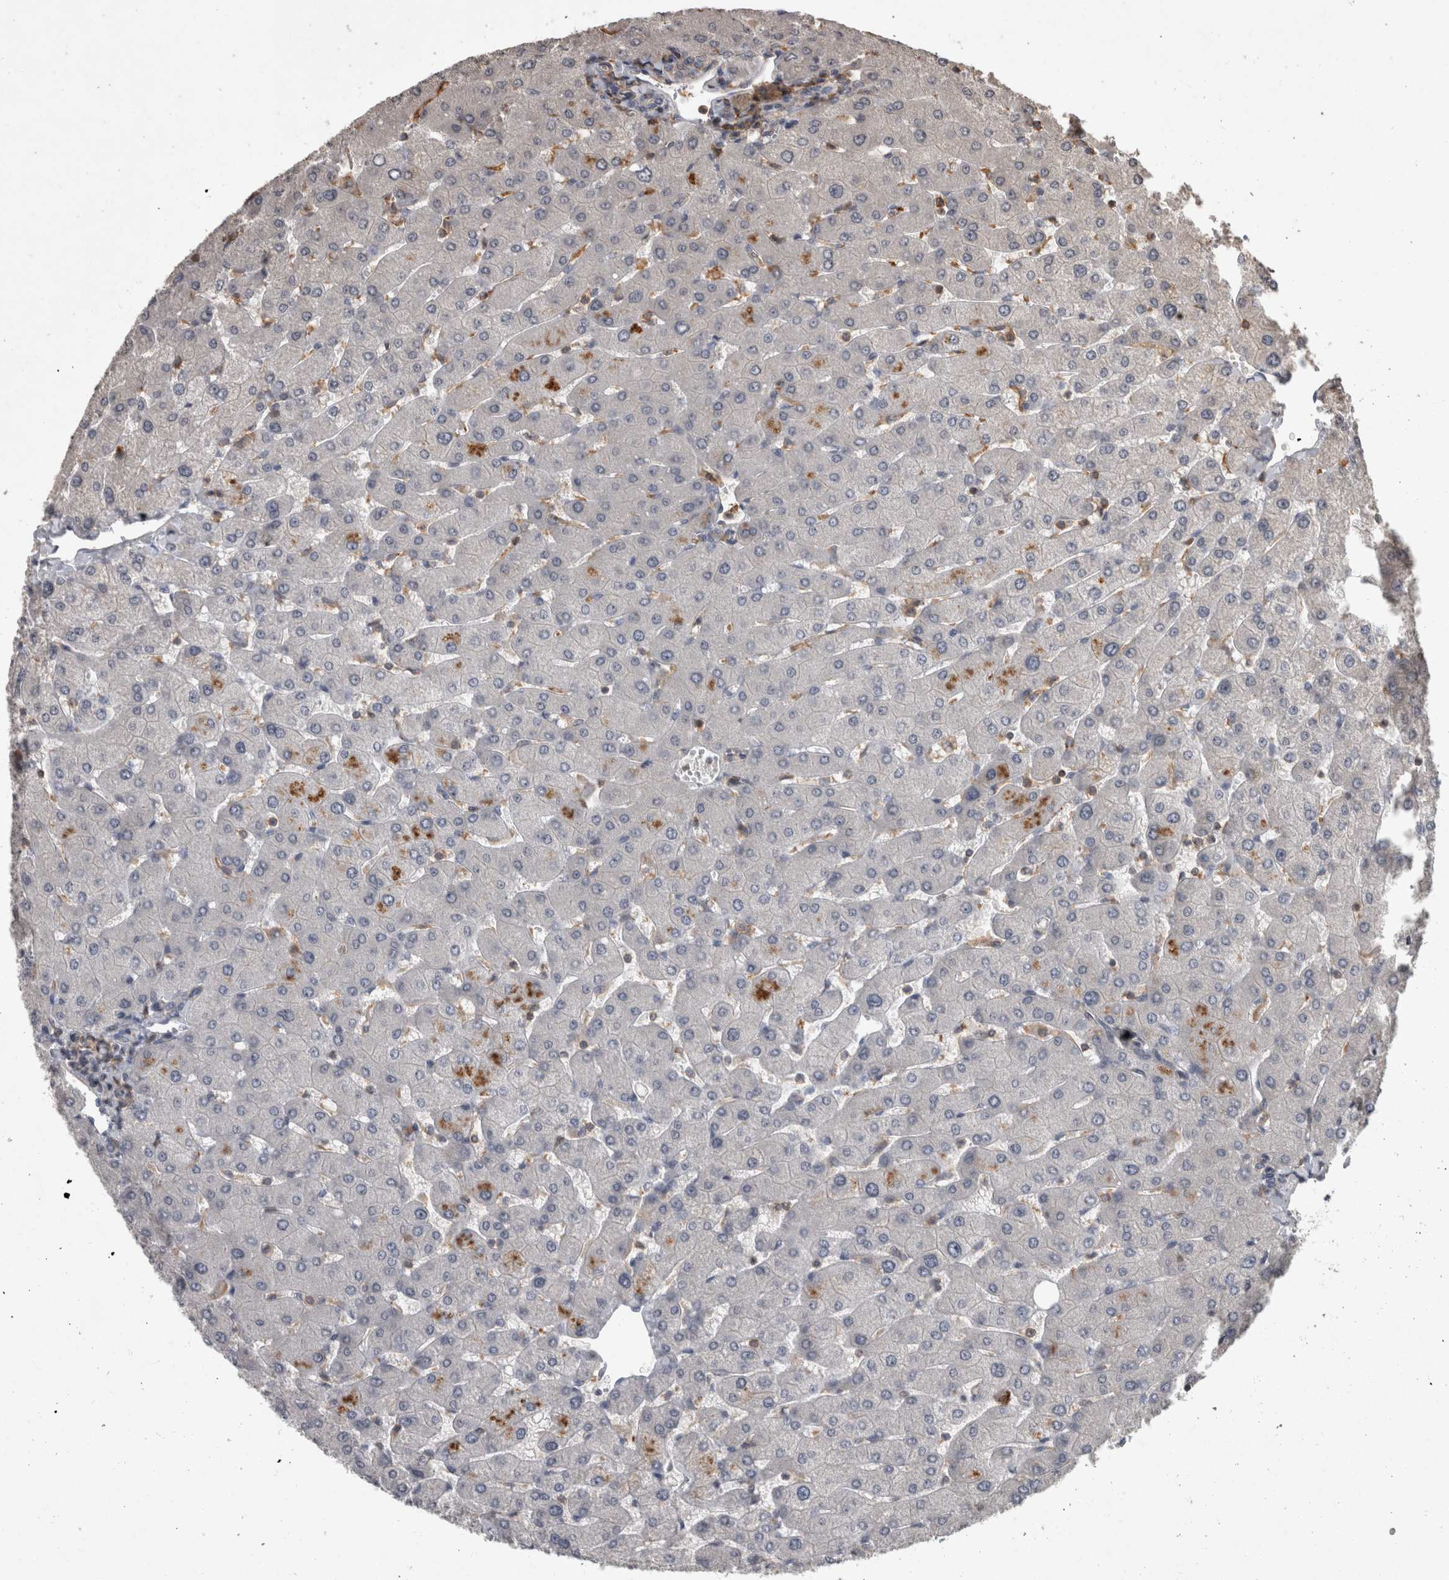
{"staining": {"intensity": "weak", "quantity": ">75%", "location": "cytoplasmic/membranous"}, "tissue": "liver", "cell_type": "Cholangiocytes", "image_type": "normal", "snomed": [{"axis": "morphology", "description": "Normal tissue, NOS"}, {"axis": "topography", "description": "Liver"}], "caption": "Immunohistochemistry (IHC) micrograph of benign liver: liver stained using immunohistochemistry demonstrates low levels of weak protein expression localized specifically in the cytoplasmic/membranous of cholangiocytes, appearing as a cytoplasmic/membranous brown color.", "gene": "SPATA48", "patient": {"sex": "male", "age": 55}}